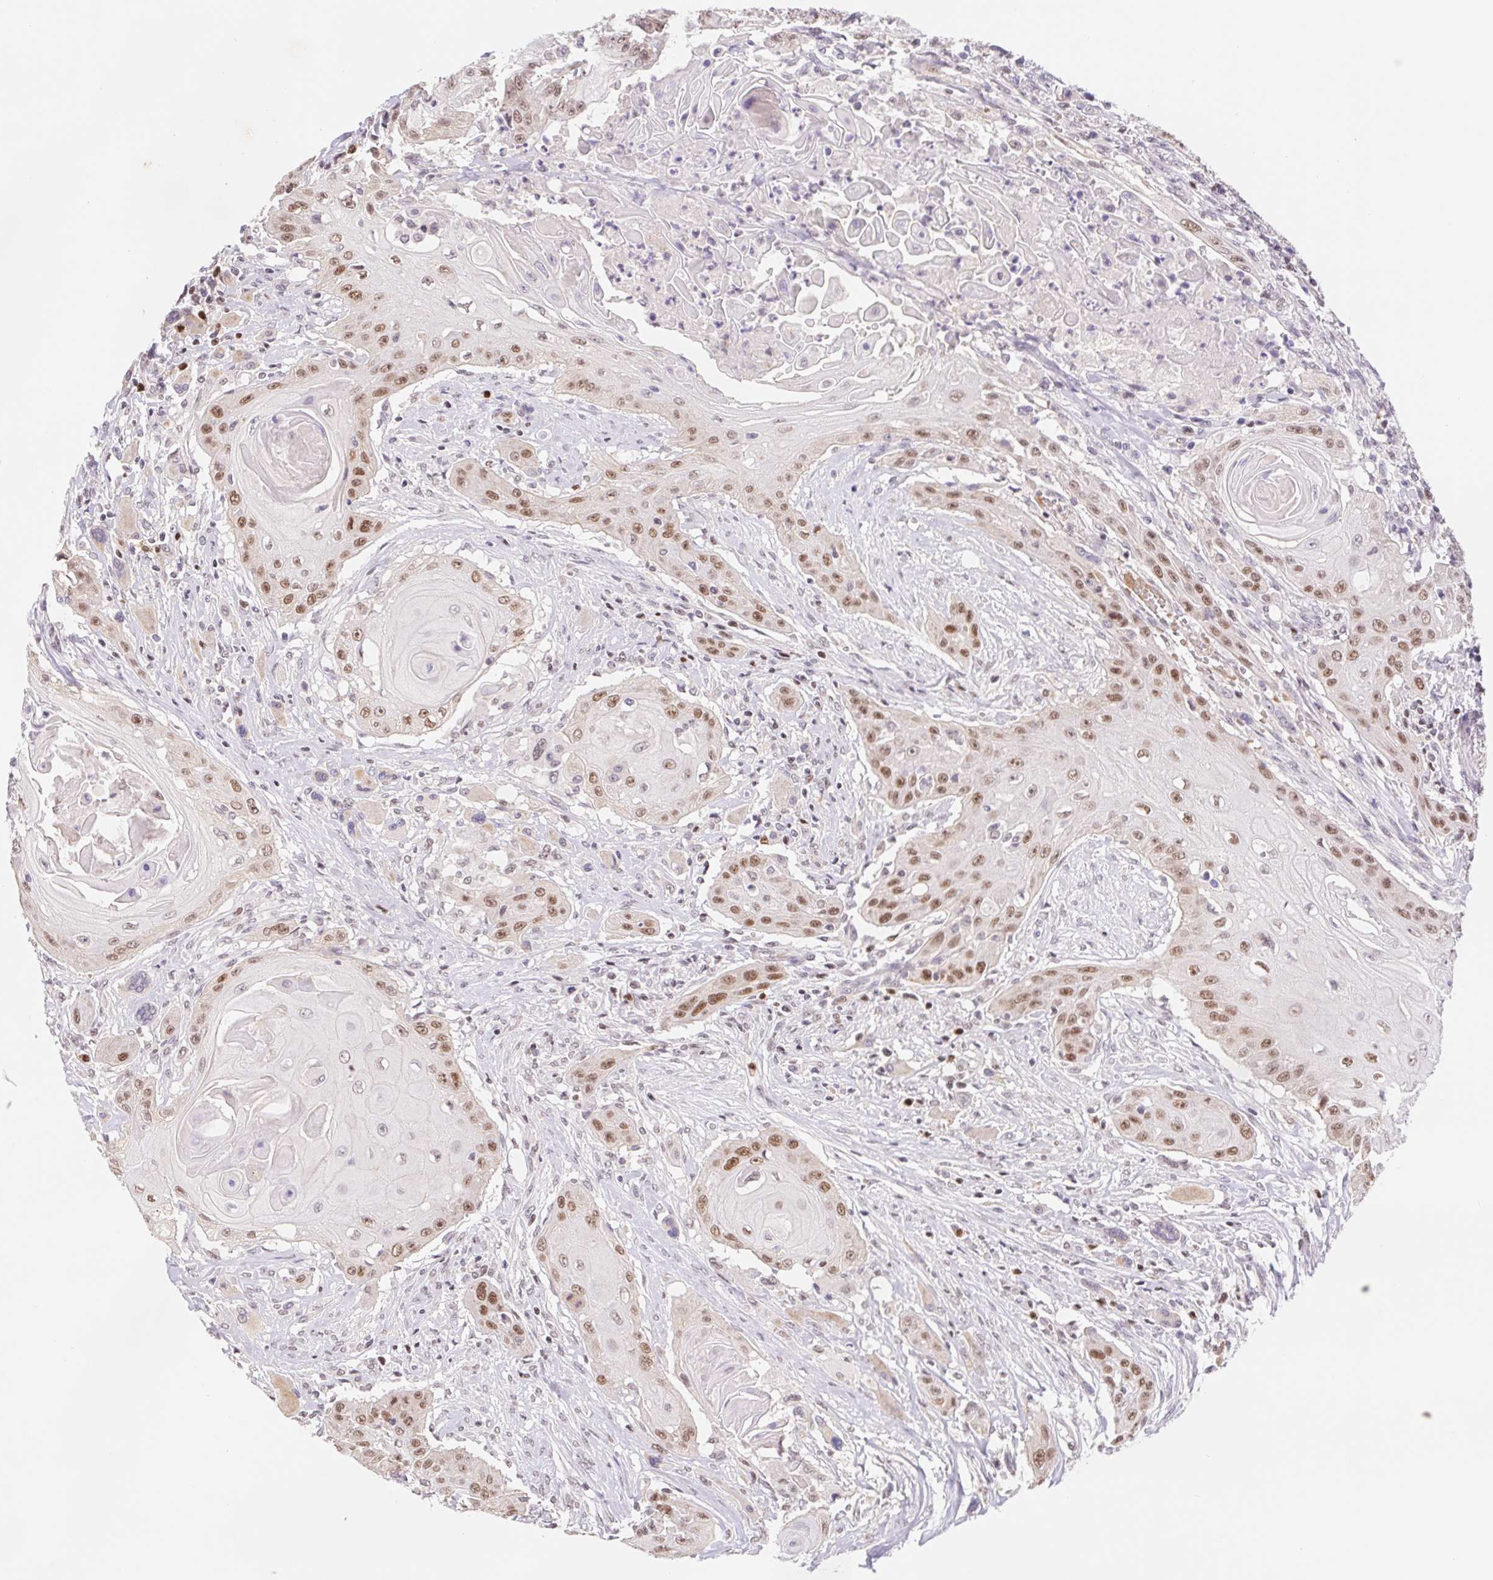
{"staining": {"intensity": "moderate", "quantity": "25%-75%", "location": "nuclear"}, "tissue": "head and neck cancer", "cell_type": "Tumor cells", "image_type": "cancer", "snomed": [{"axis": "morphology", "description": "Squamous cell carcinoma, NOS"}, {"axis": "topography", "description": "Oral tissue"}, {"axis": "topography", "description": "Head-Neck"}, {"axis": "topography", "description": "Neck, NOS"}], "caption": "Immunohistochemical staining of human head and neck squamous cell carcinoma reveals moderate nuclear protein expression in about 25%-75% of tumor cells.", "gene": "TRERF1", "patient": {"sex": "female", "age": 55}}